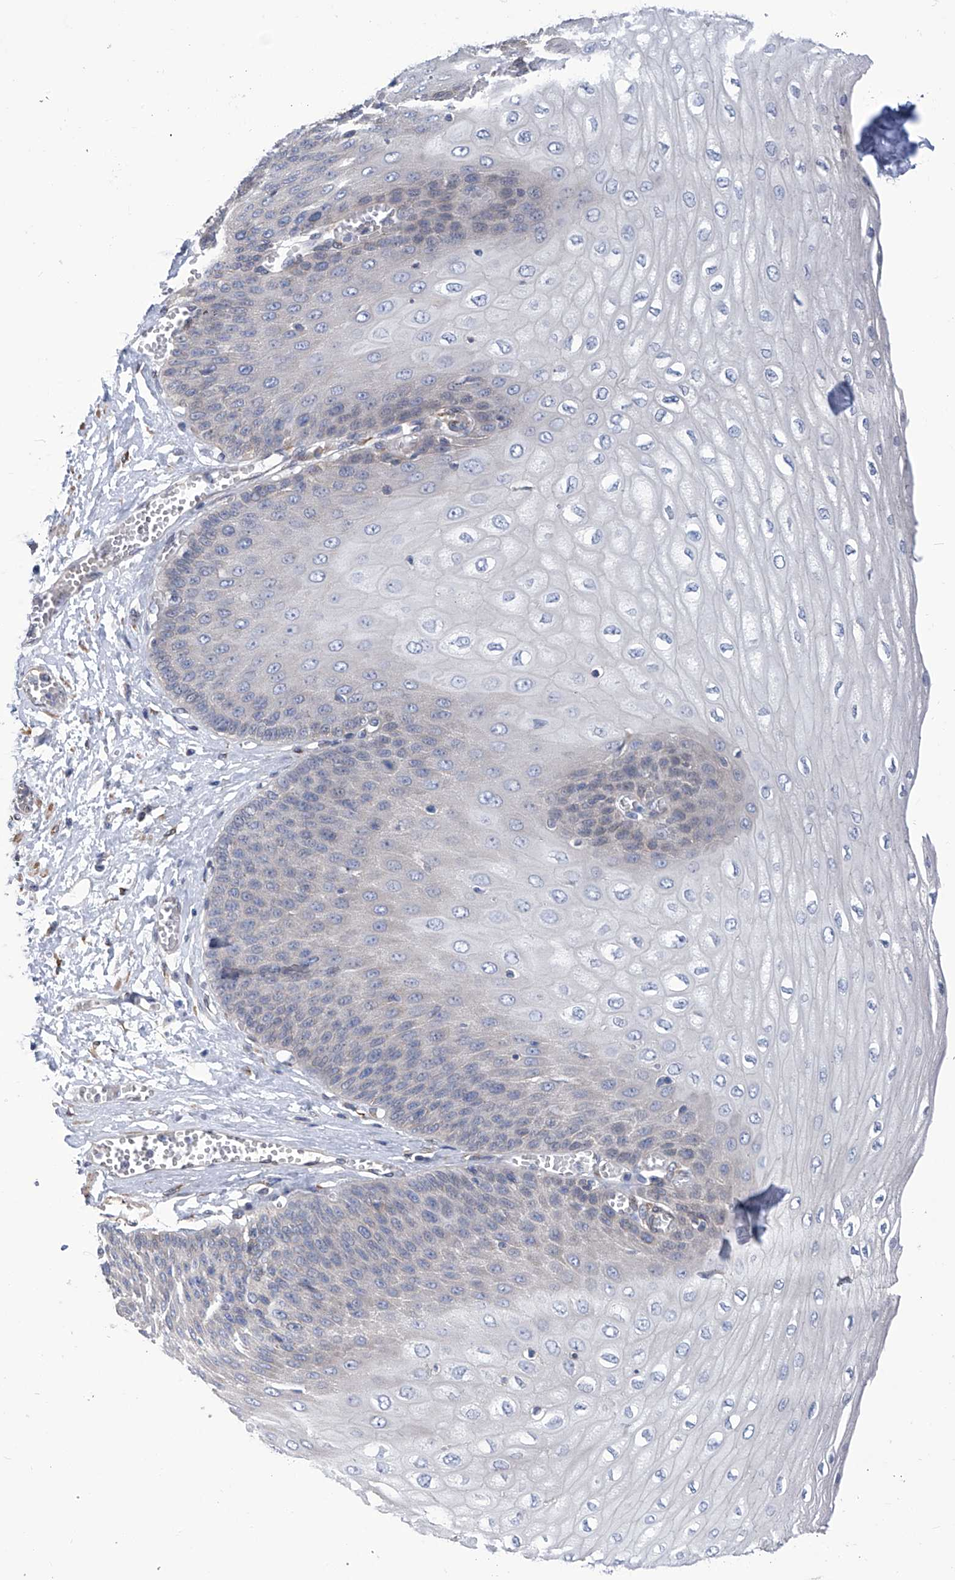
{"staining": {"intensity": "weak", "quantity": "<25%", "location": "cytoplasmic/membranous"}, "tissue": "esophagus", "cell_type": "Squamous epithelial cells", "image_type": "normal", "snomed": [{"axis": "morphology", "description": "Normal tissue, NOS"}, {"axis": "topography", "description": "Esophagus"}], "caption": "The immunohistochemistry histopathology image has no significant expression in squamous epithelial cells of esophagus. (Stains: DAB (3,3'-diaminobenzidine) immunohistochemistry (IHC) with hematoxylin counter stain, Microscopy: brightfield microscopy at high magnification).", "gene": "SMS", "patient": {"sex": "male", "age": 60}}